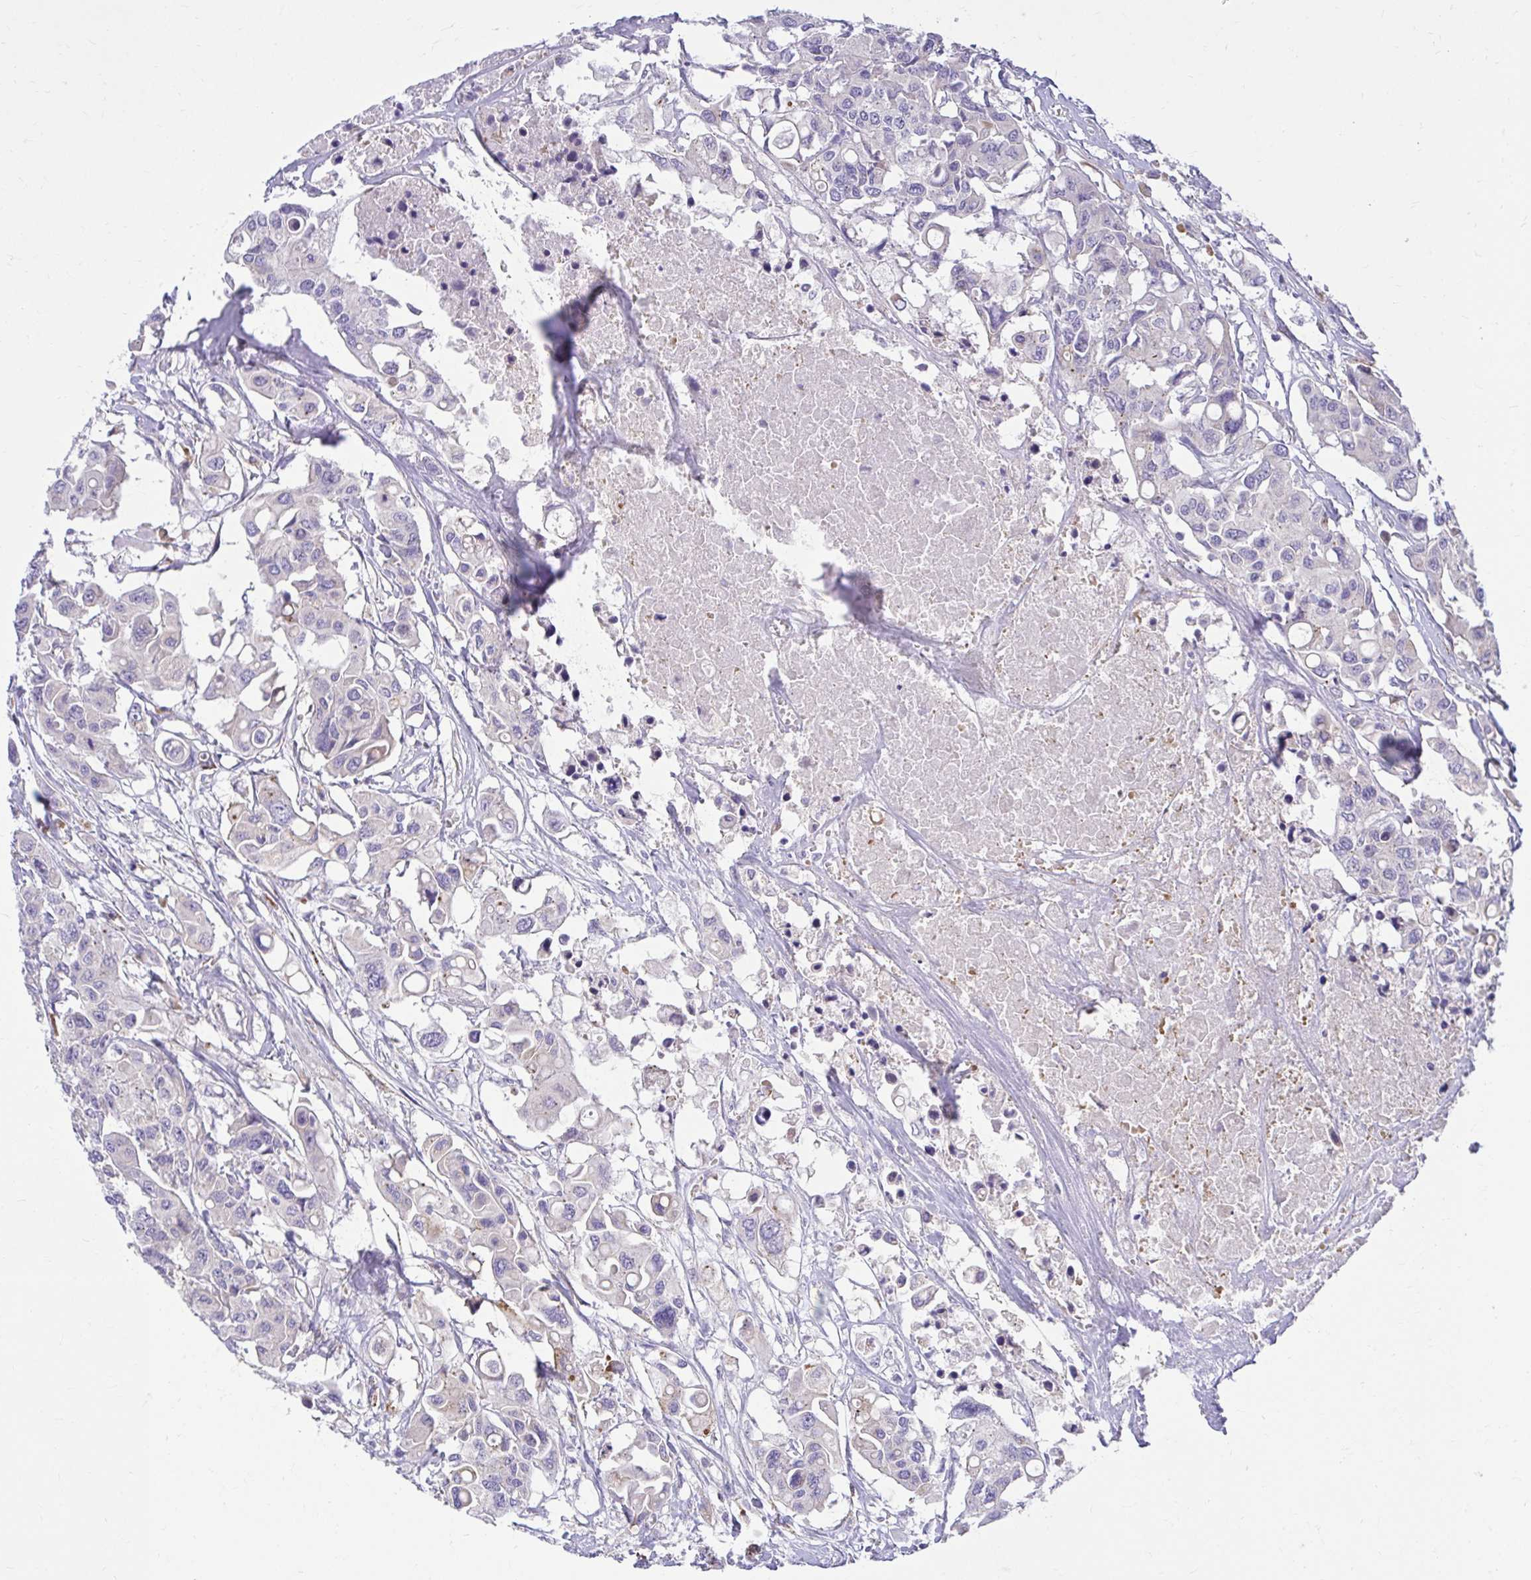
{"staining": {"intensity": "negative", "quantity": "none", "location": "none"}, "tissue": "colorectal cancer", "cell_type": "Tumor cells", "image_type": "cancer", "snomed": [{"axis": "morphology", "description": "Adenocarcinoma, NOS"}, {"axis": "topography", "description": "Colon"}], "caption": "Tumor cells are negative for brown protein staining in adenocarcinoma (colorectal). (Stains: DAB immunohistochemistry with hematoxylin counter stain, Microscopy: brightfield microscopy at high magnification).", "gene": "PKN3", "patient": {"sex": "male", "age": 77}}